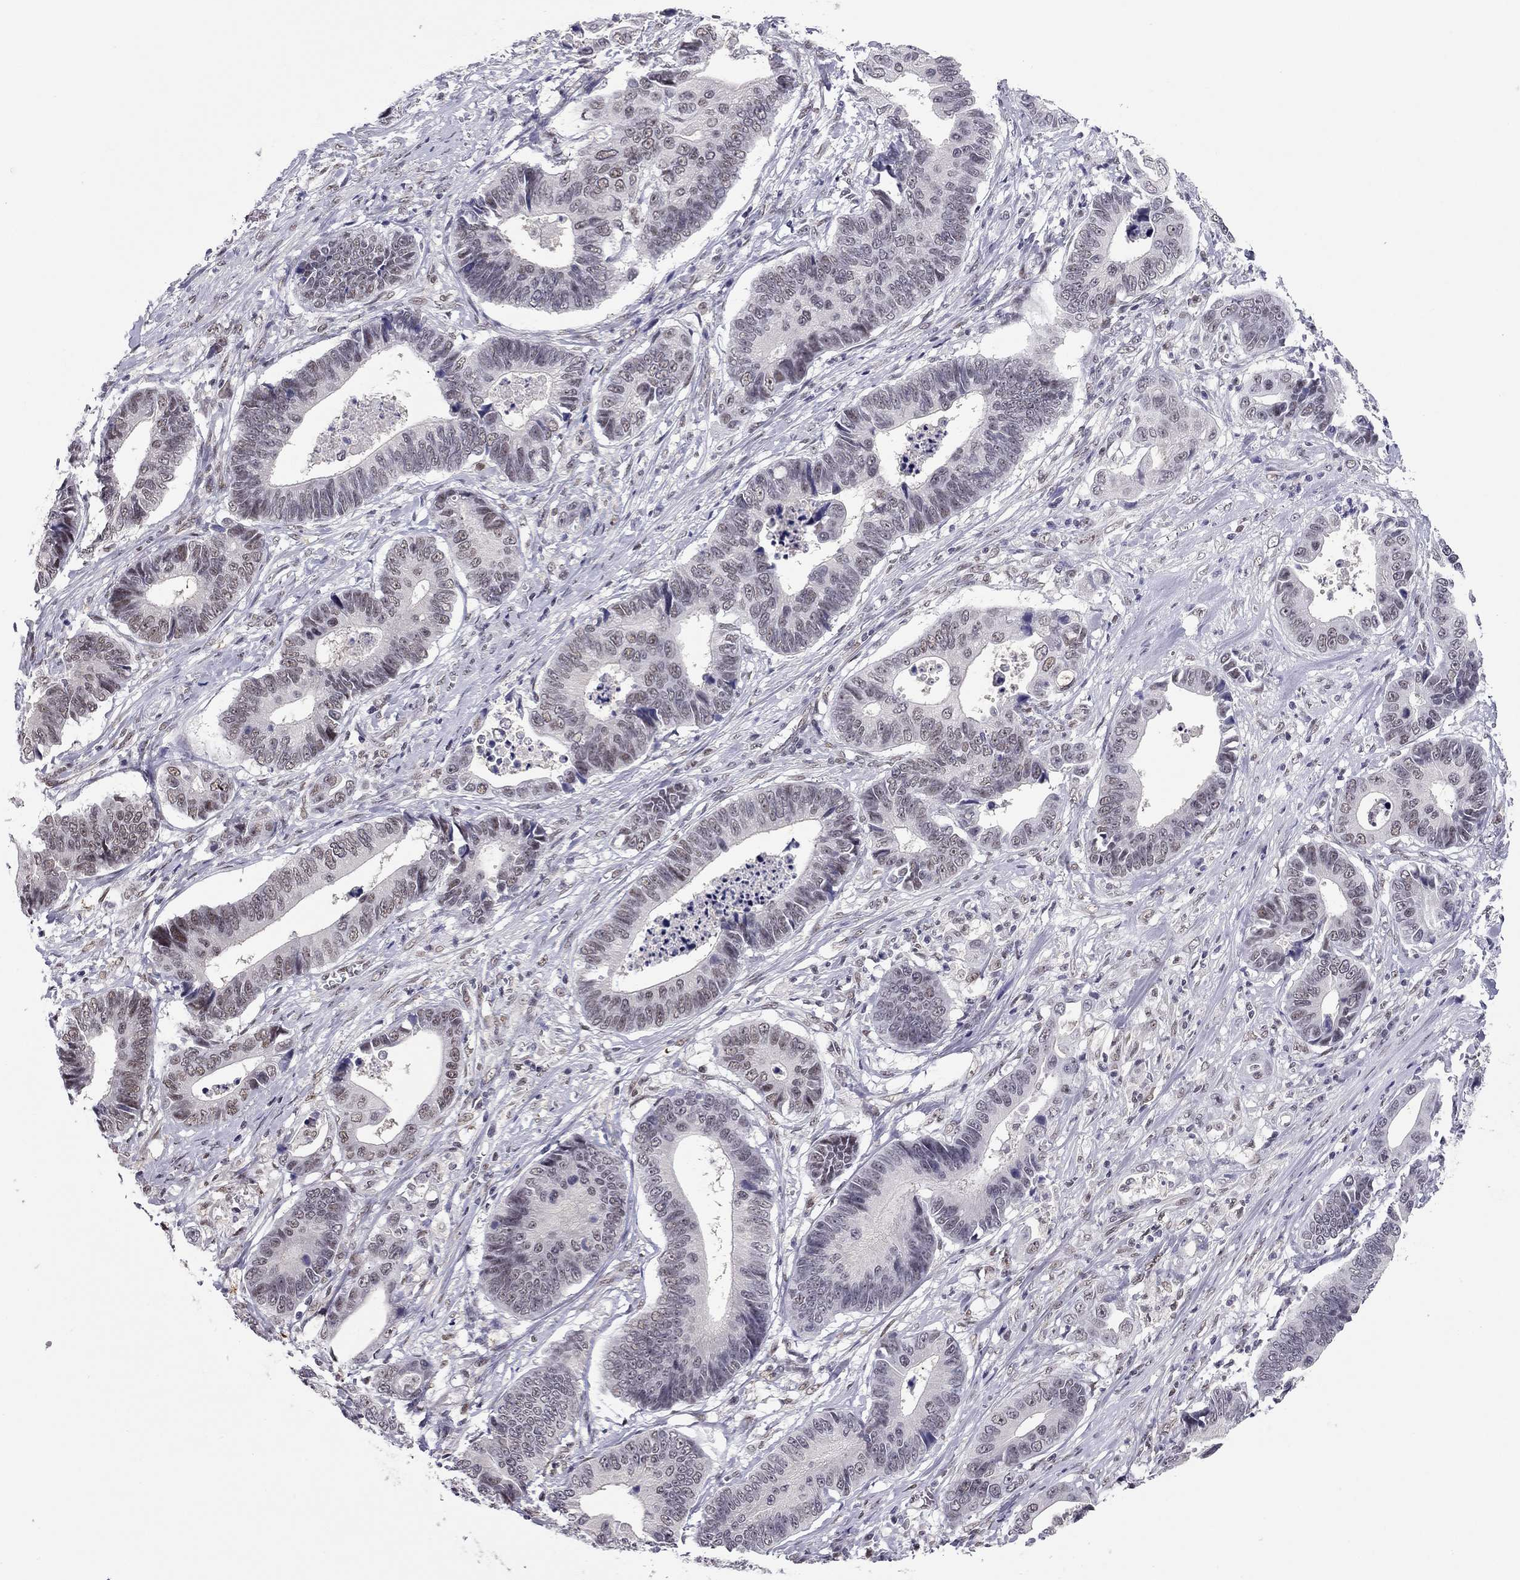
{"staining": {"intensity": "weak", "quantity": "25%-75%", "location": "nuclear"}, "tissue": "stomach cancer", "cell_type": "Tumor cells", "image_type": "cancer", "snomed": [{"axis": "morphology", "description": "Adenocarcinoma, NOS"}, {"axis": "topography", "description": "Stomach"}], "caption": "Brown immunohistochemical staining in stomach cancer shows weak nuclear positivity in approximately 25%-75% of tumor cells.", "gene": "DOT1L", "patient": {"sex": "male", "age": 84}}